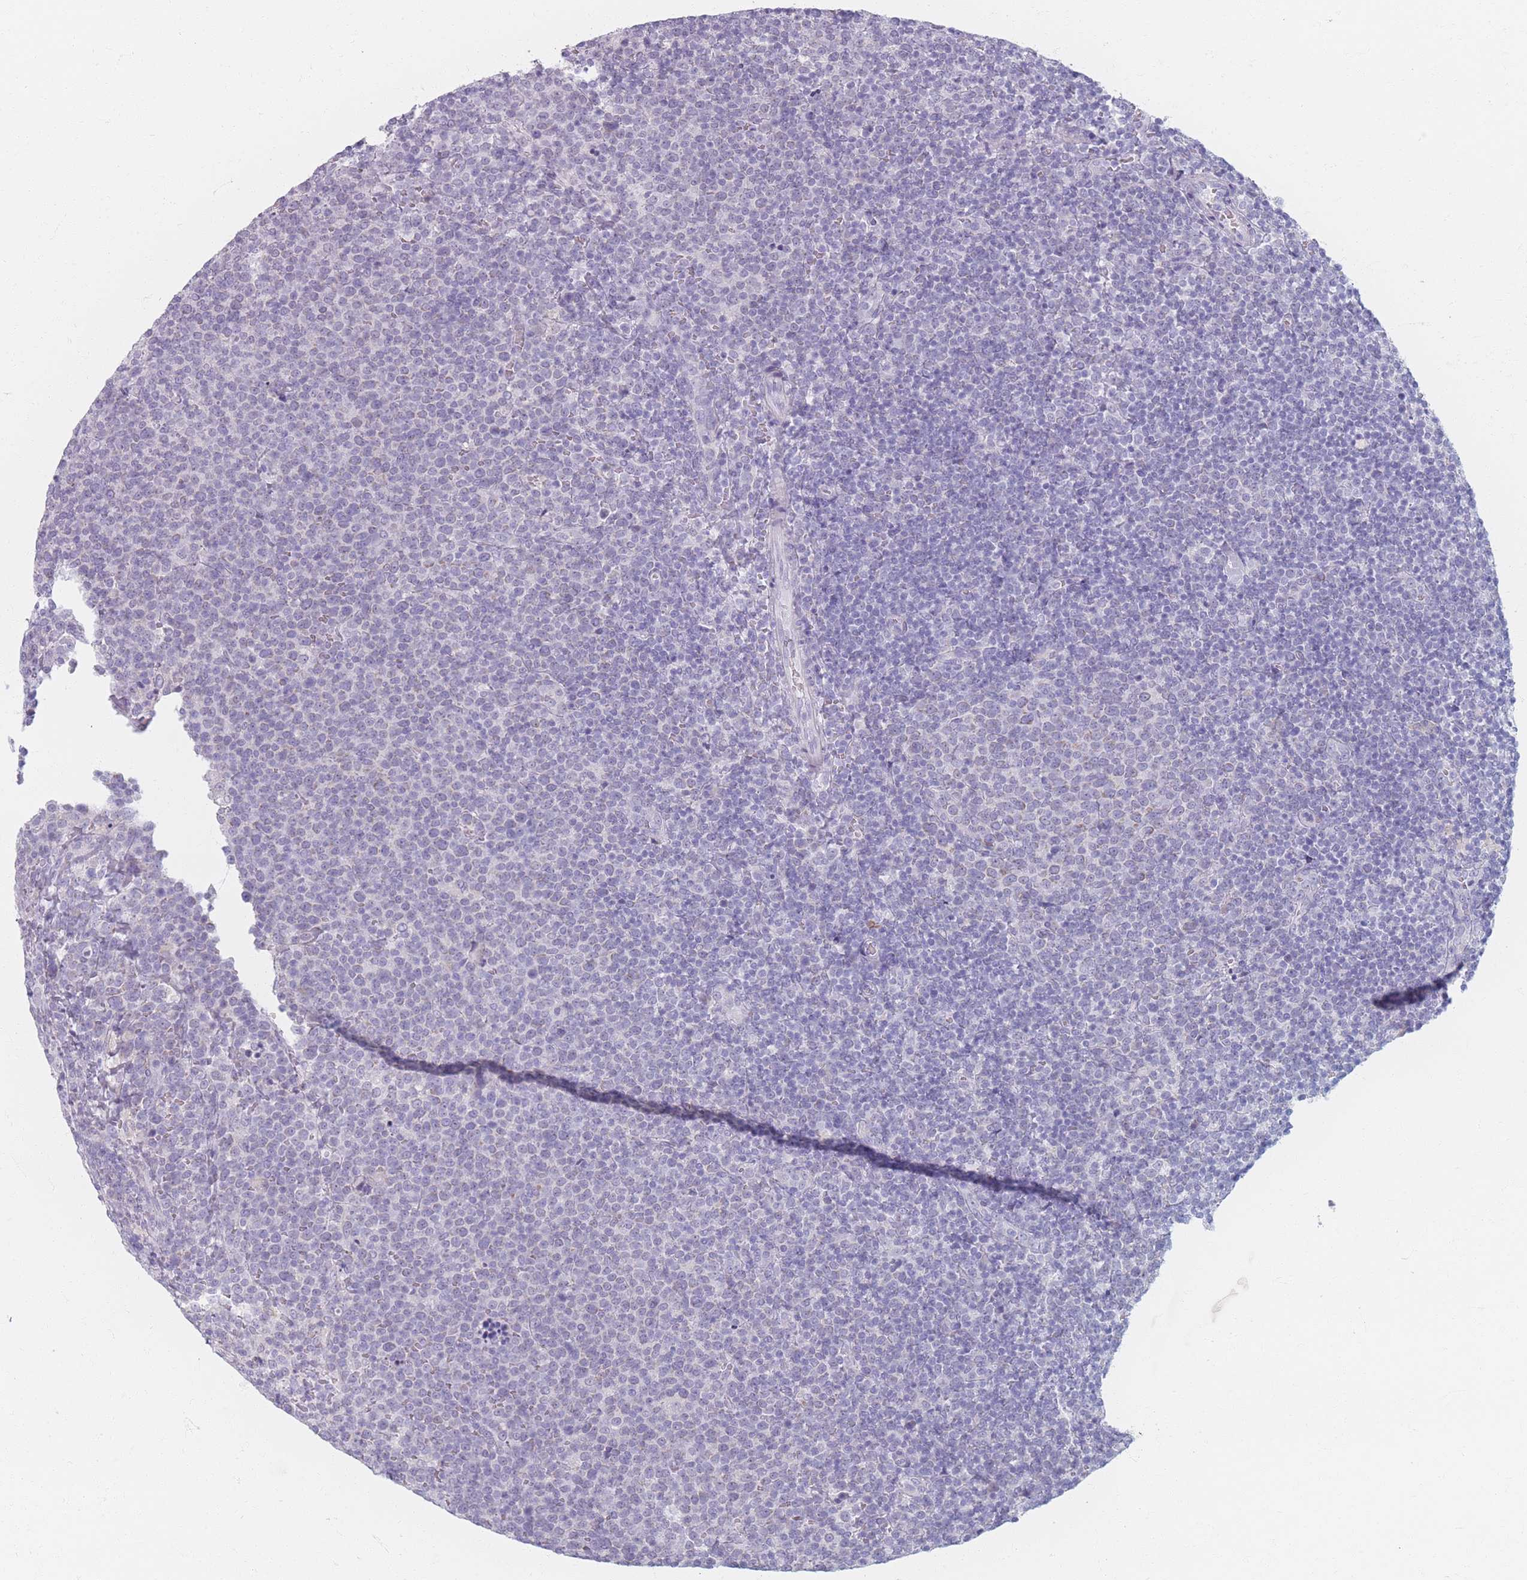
{"staining": {"intensity": "negative", "quantity": "none", "location": "none"}, "tissue": "lymphoma", "cell_type": "Tumor cells", "image_type": "cancer", "snomed": [{"axis": "morphology", "description": "Malignant lymphoma, non-Hodgkin's type, High grade"}, {"axis": "topography", "description": "Lymph node"}], "caption": "Tumor cells are negative for protein expression in human lymphoma.", "gene": "PIGM", "patient": {"sex": "male", "age": 61}}